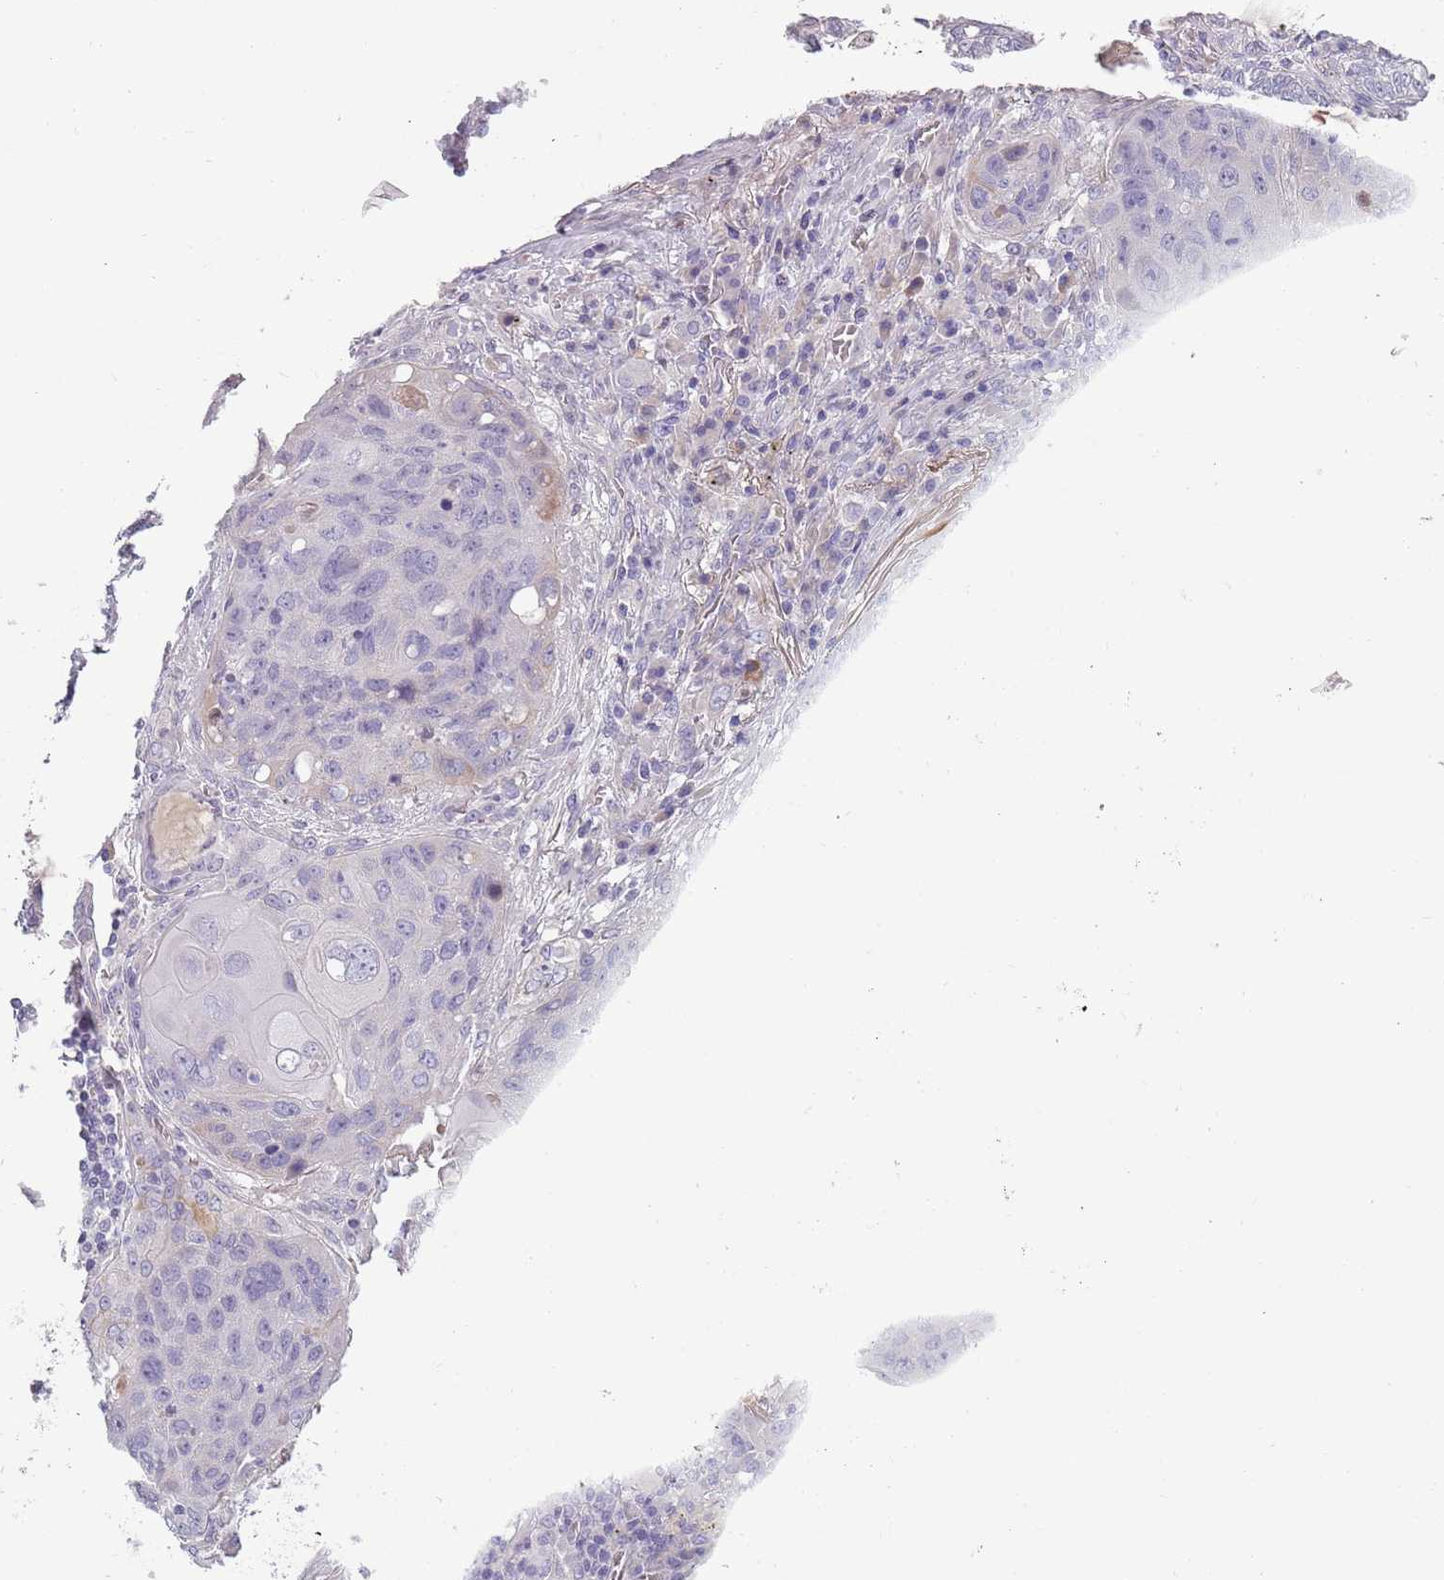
{"staining": {"intensity": "negative", "quantity": "none", "location": "none"}, "tissue": "lung cancer", "cell_type": "Tumor cells", "image_type": "cancer", "snomed": [{"axis": "morphology", "description": "Squamous cell carcinoma, NOS"}, {"axis": "topography", "description": "Lung"}], "caption": "Lung cancer (squamous cell carcinoma) was stained to show a protein in brown. There is no significant positivity in tumor cells.", "gene": "TNFRSF6B", "patient": {"sex": "female", "age": 63}}